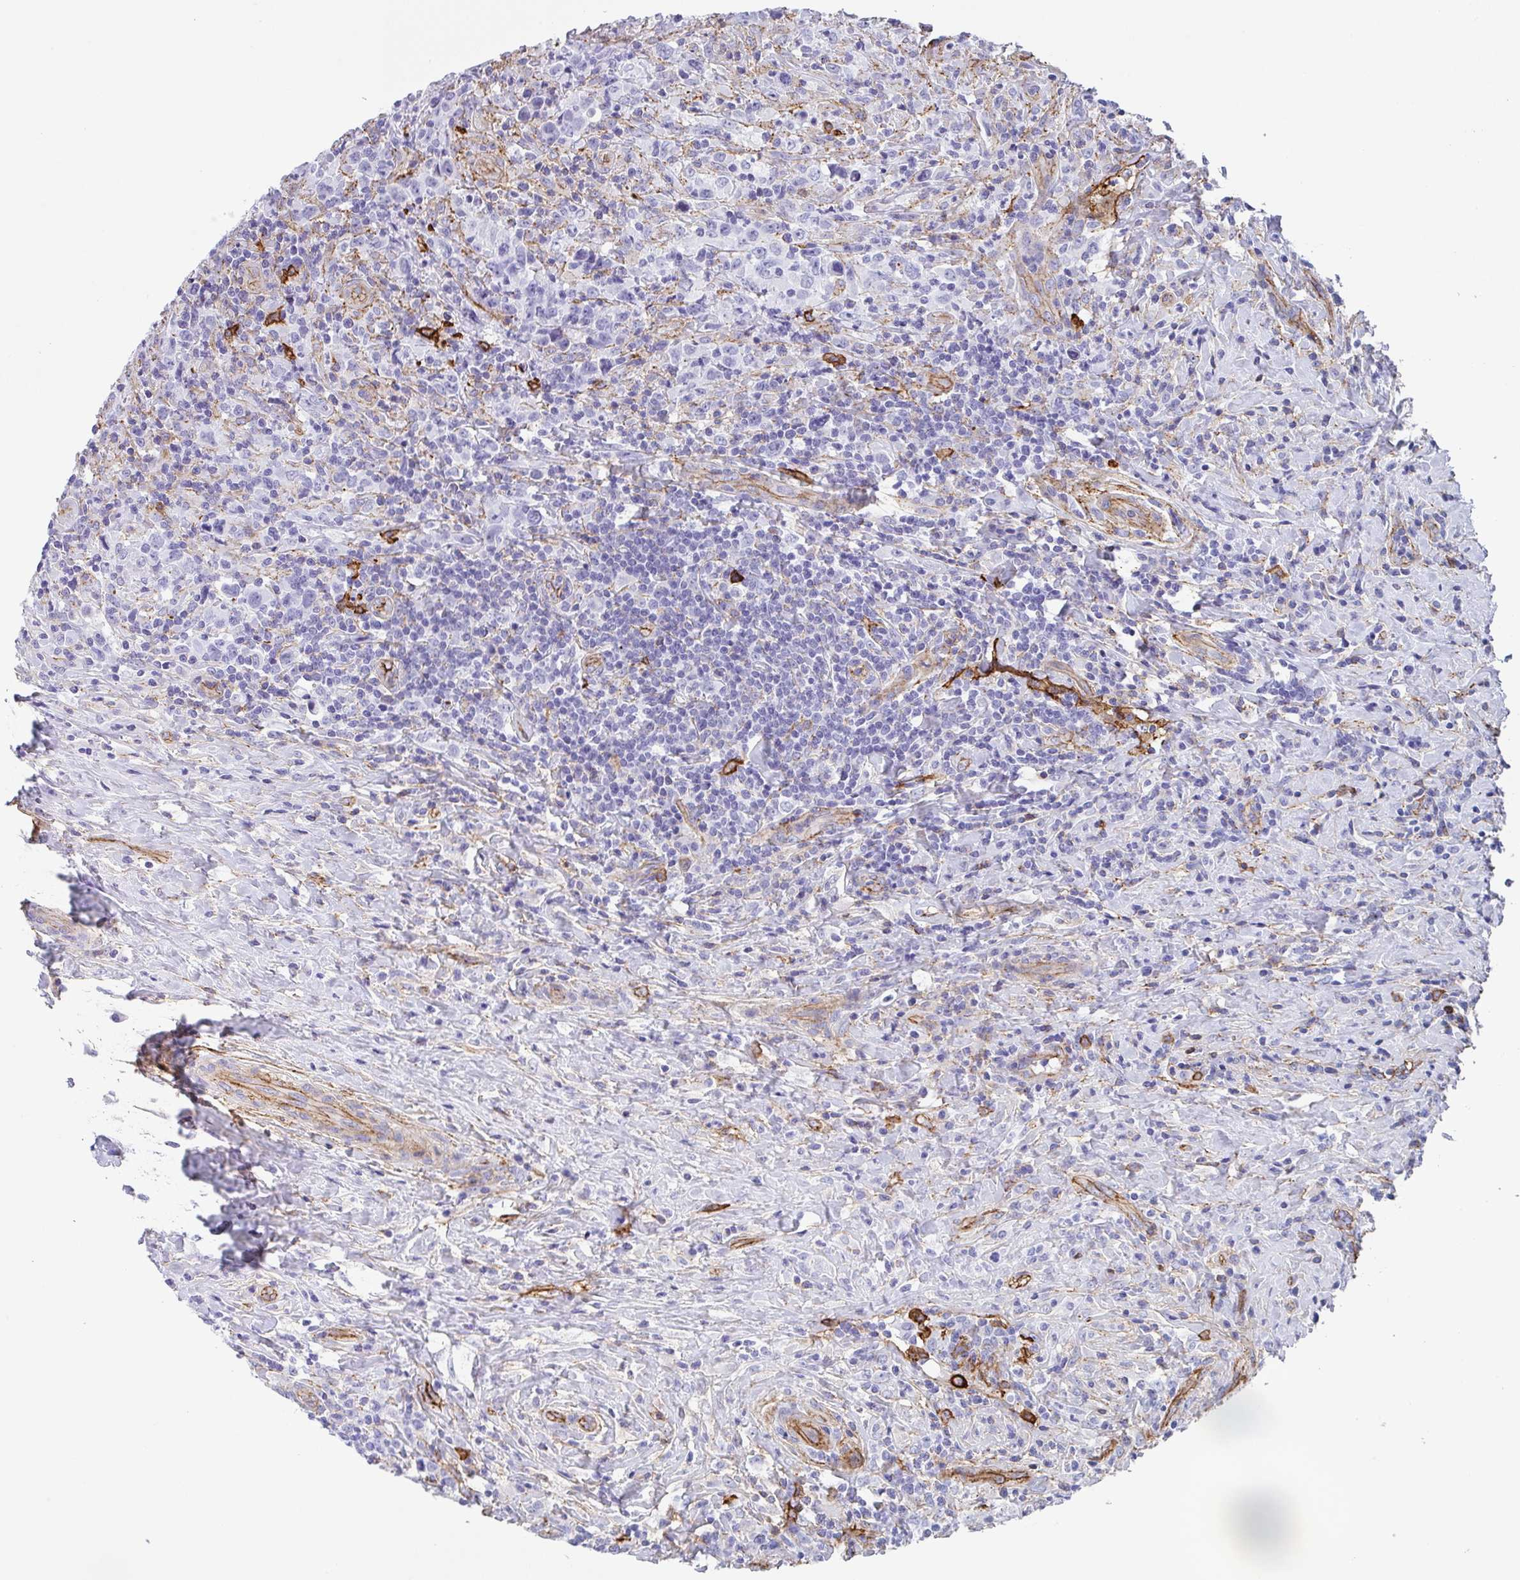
{"staining": {"intensity": "negative", "quantity": "none", "location": "none"}, "tissue": "lymphoma", "cell_type": "Tumor cells", "image_type": "cancer", "snomed": [{"axis": "morphology", "description": "Hodgkin's disease, NOS"}, {"axis": "topography", "description": "Lymph node"}], "caption": "The photomicrograph reveals no significant expression in tumor cells of Hodgkin's disease.", "gene": "DBN1", "patient": {"sex": "female", "age": 18}}